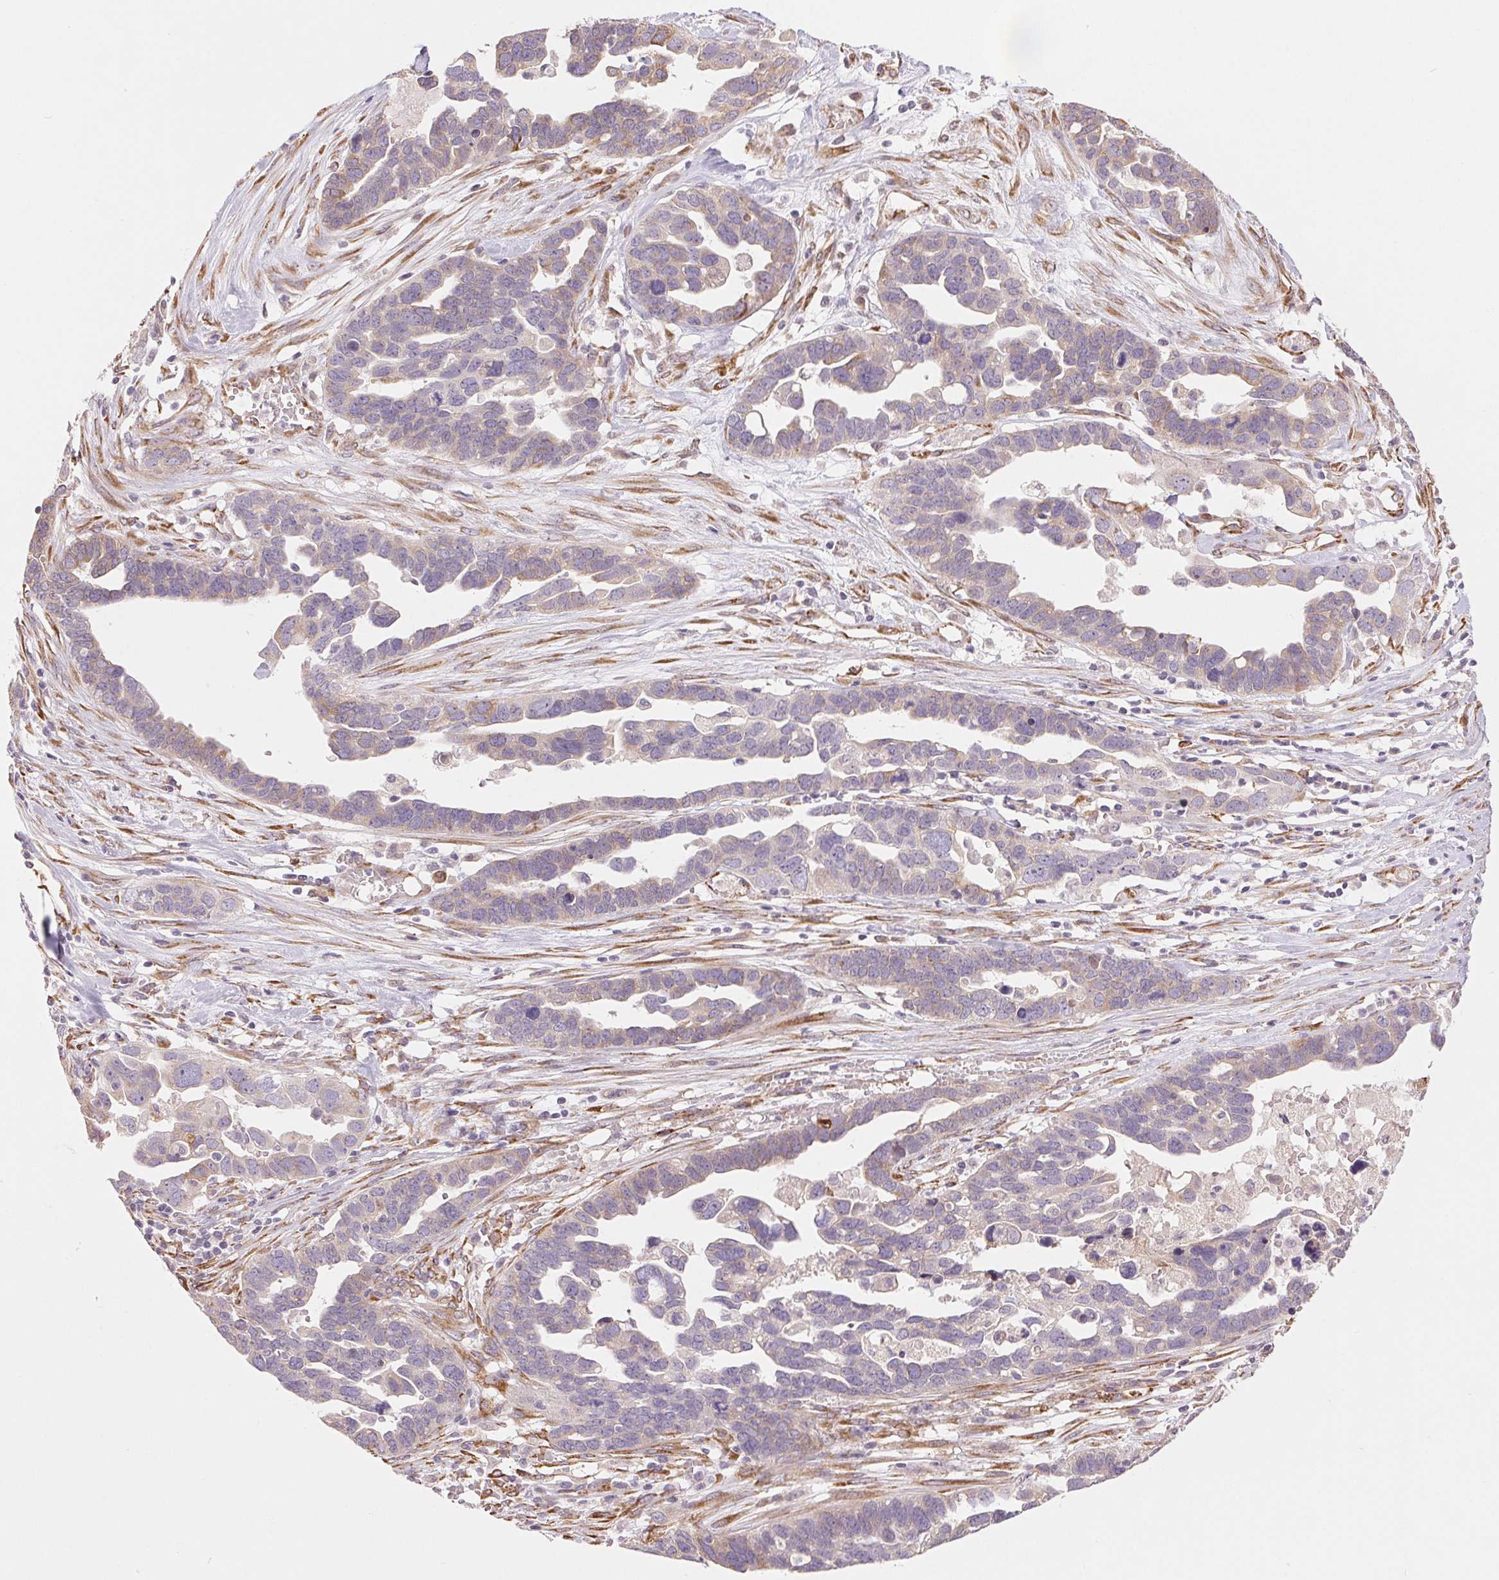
{"staining": {"intensity": "weak", "quantity": "<25%", "location": "cytoplasmic/membranous"}, "tissue": "ovarian cancer", "cell_type": "Tumor cells", "image_type": "cancer", "snomed": [{"axis": "morphology", "description": "Cystadenocarcinoma, serous, NOS"}, {"axis": "topography", "description": "Ovary"}], "caption": "Human serous cystadenocarcinoma (ovarian) stained for a protein using immunohistochemistry (IHC) demonstrates no staining in tumor cells.", "gene": "METTL17", "patient": {"sex": "female", "age": 54}}